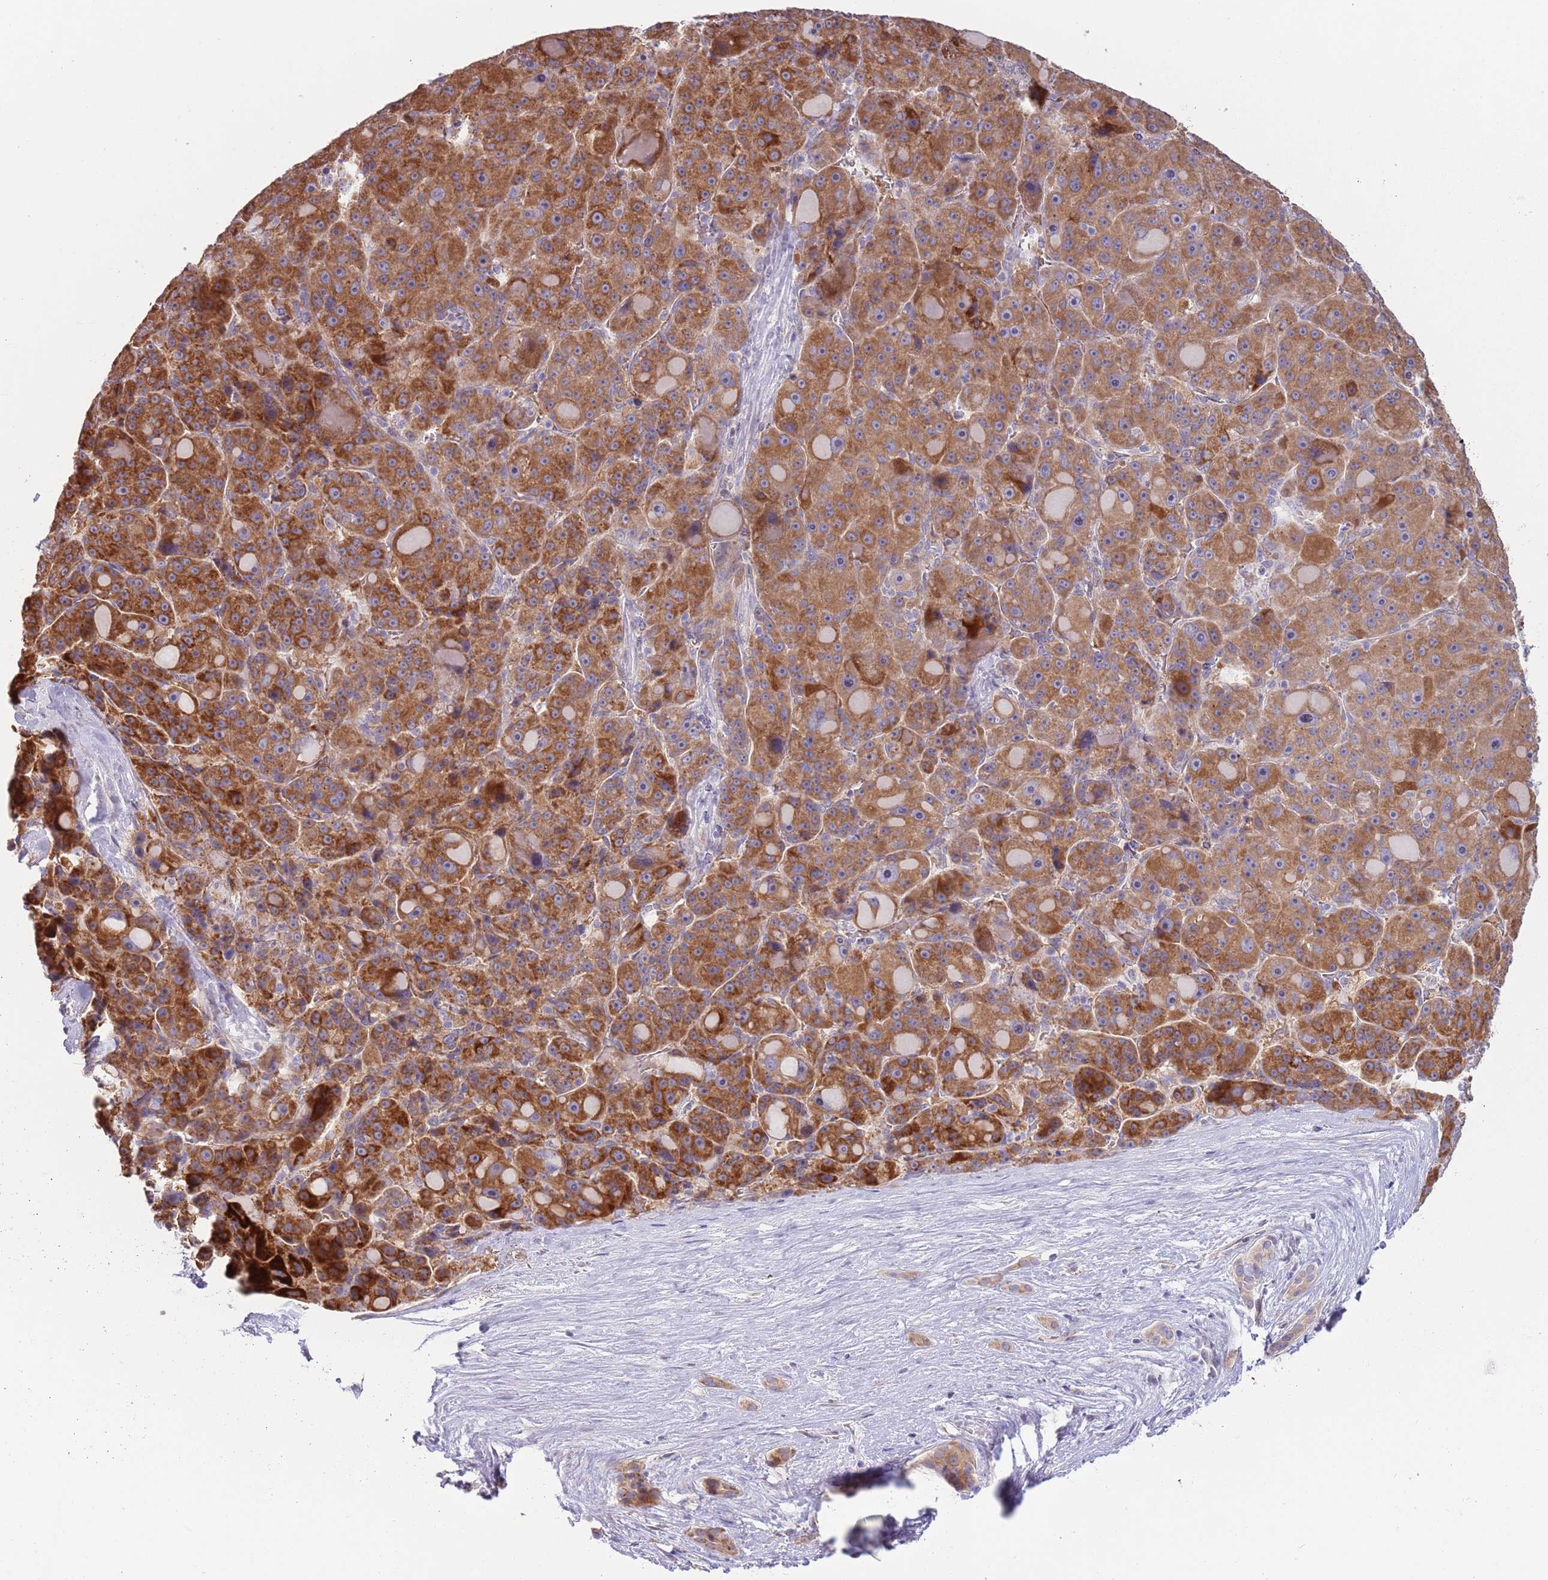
{"staining": {"intensity": "strong", "quantity": ">75%", "location": "cytoplasmic/membranous"}, "tissue": "liver cancer", "cell_type": "Tumor cells", "image_type": "cancer", "snomed": [{"axis": "morphology", "description": "Carcinoma, Hepatocellular, NOS"}, {"axis": "topography", "description": "Liver"}], "caption": "A brown stain highlights strong cytoplasmic/membranous staining of a protein in liver cancer tumor cells.", "gene": "LDHD", "patient": {"sex": "male", "age": 76}}